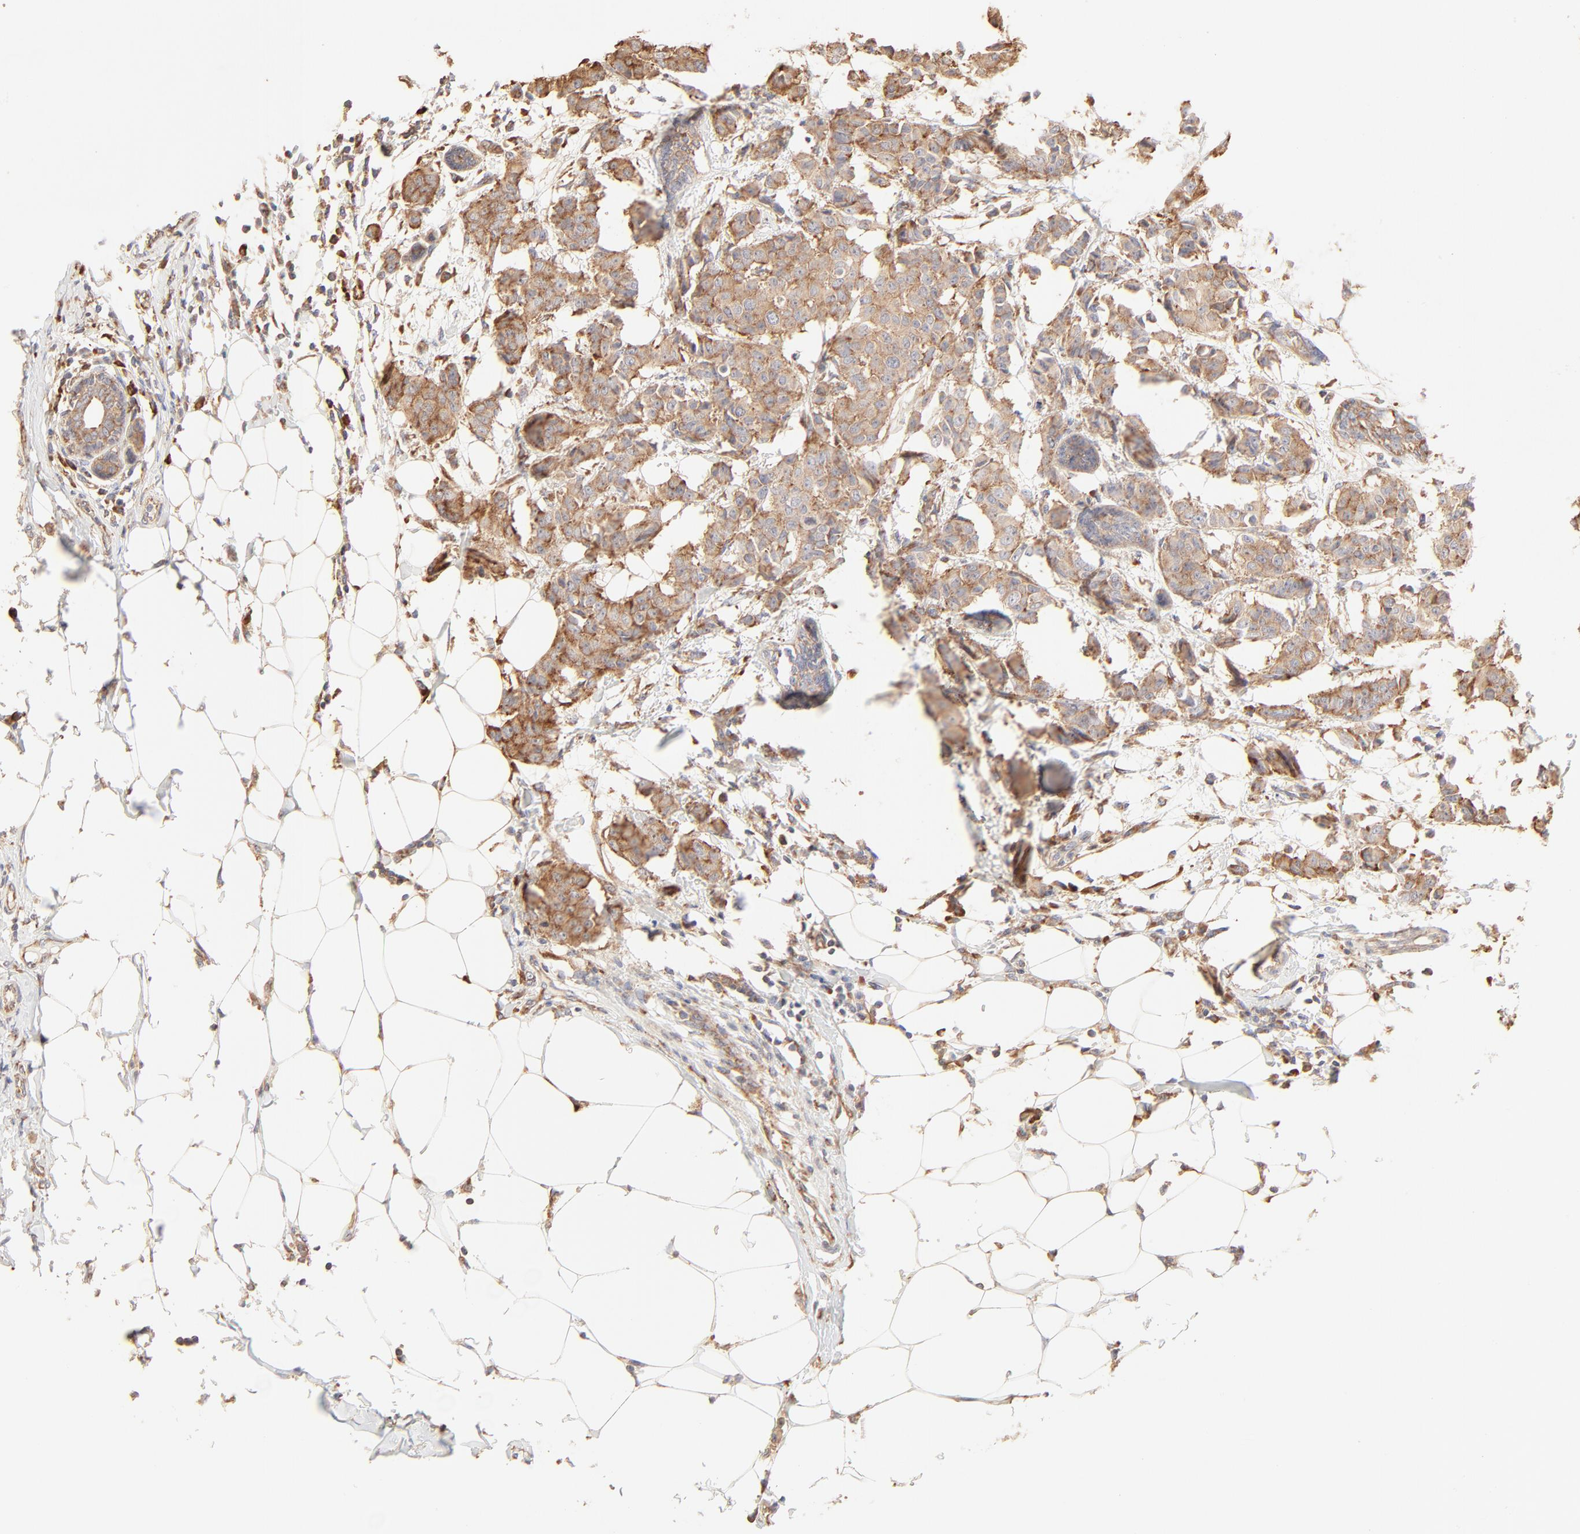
{"staining": {"intensity": "moderate", "quantity": ">75%", "location": "cytoplasmic/membranous"}, "tissue": "breast cancer", "cell_type": "Tumor cells", "image_type": "cancer", "snomed": [{"axis": "morphology", "description": "Duct carcinoma"}, {"axis": "topography", "description": "Breast"}], "caption": "Tumor cells display medium levels of moderate cytoplasmic/membranous positivity in approximately >75% of cells in human breast cancer (infiltrating ductal carcinoma).", "gene": "RPS20", "patient": {"sex": "female", "age": 40}}